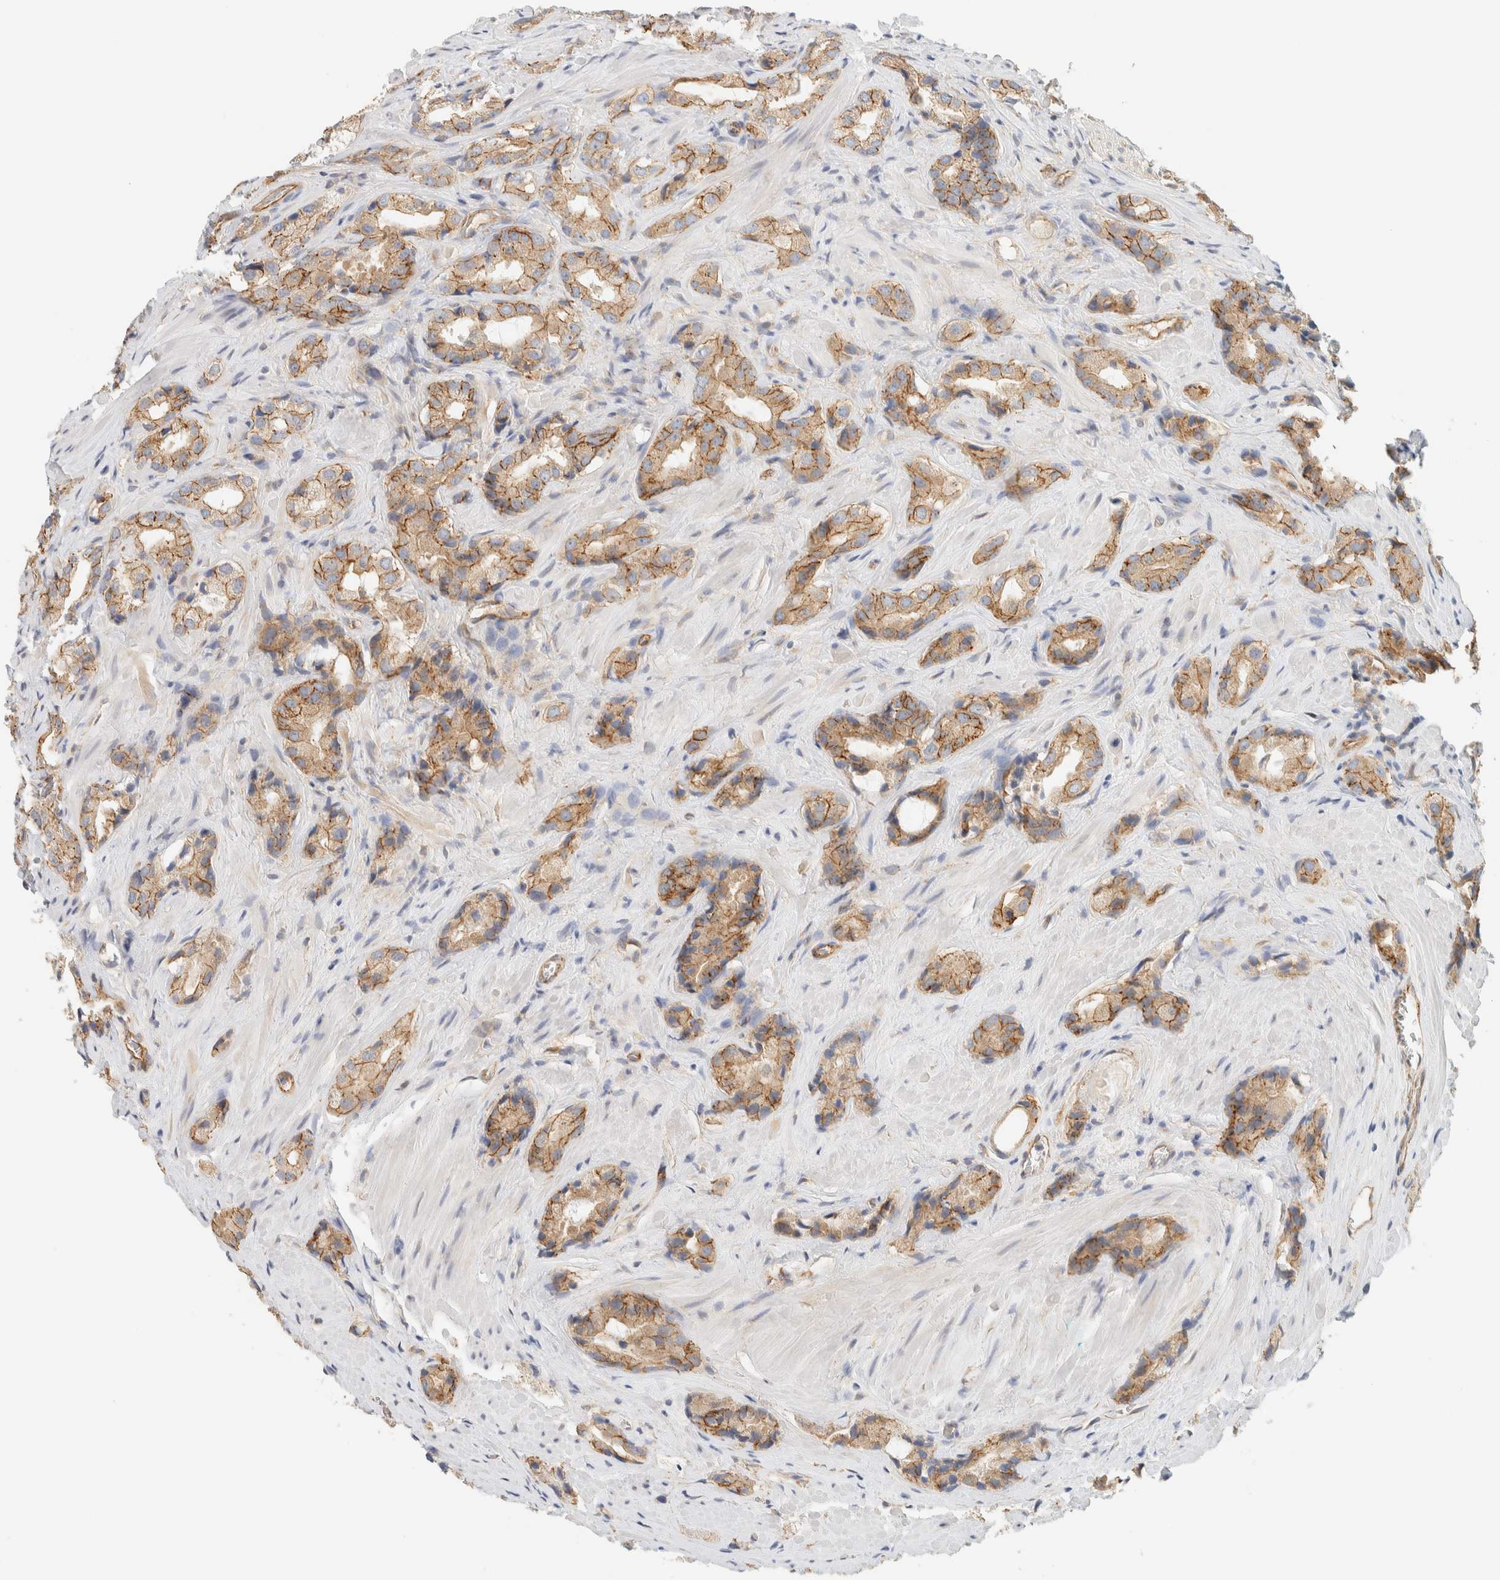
{"staining": {"intensity": "moderate", "quantity": ">75%", "location": "cytoplasmic/membranous"}, "tissue": "prostate cancer", "cell_type": "Tumor cells", "image_type": "cancer", "snomed": [{"axis": "morphology", "description": "Adenocarcinoma, High grade"}, {"axis": "topography", "description": "Prostate"}], "caption": "A medium amount of moderate cytoplasmic/membranous positivity is identified in approximately >75% of tumor cells in prostate adenocarcinoma (high-grade) tissue. The protein of interest is stained brown, and the nuclei are stained in blue (DAB IHC with brightfield microscopy, high magnification).", "gene": "LIMA1", "patient": {"sex": "male", "age": 63}}